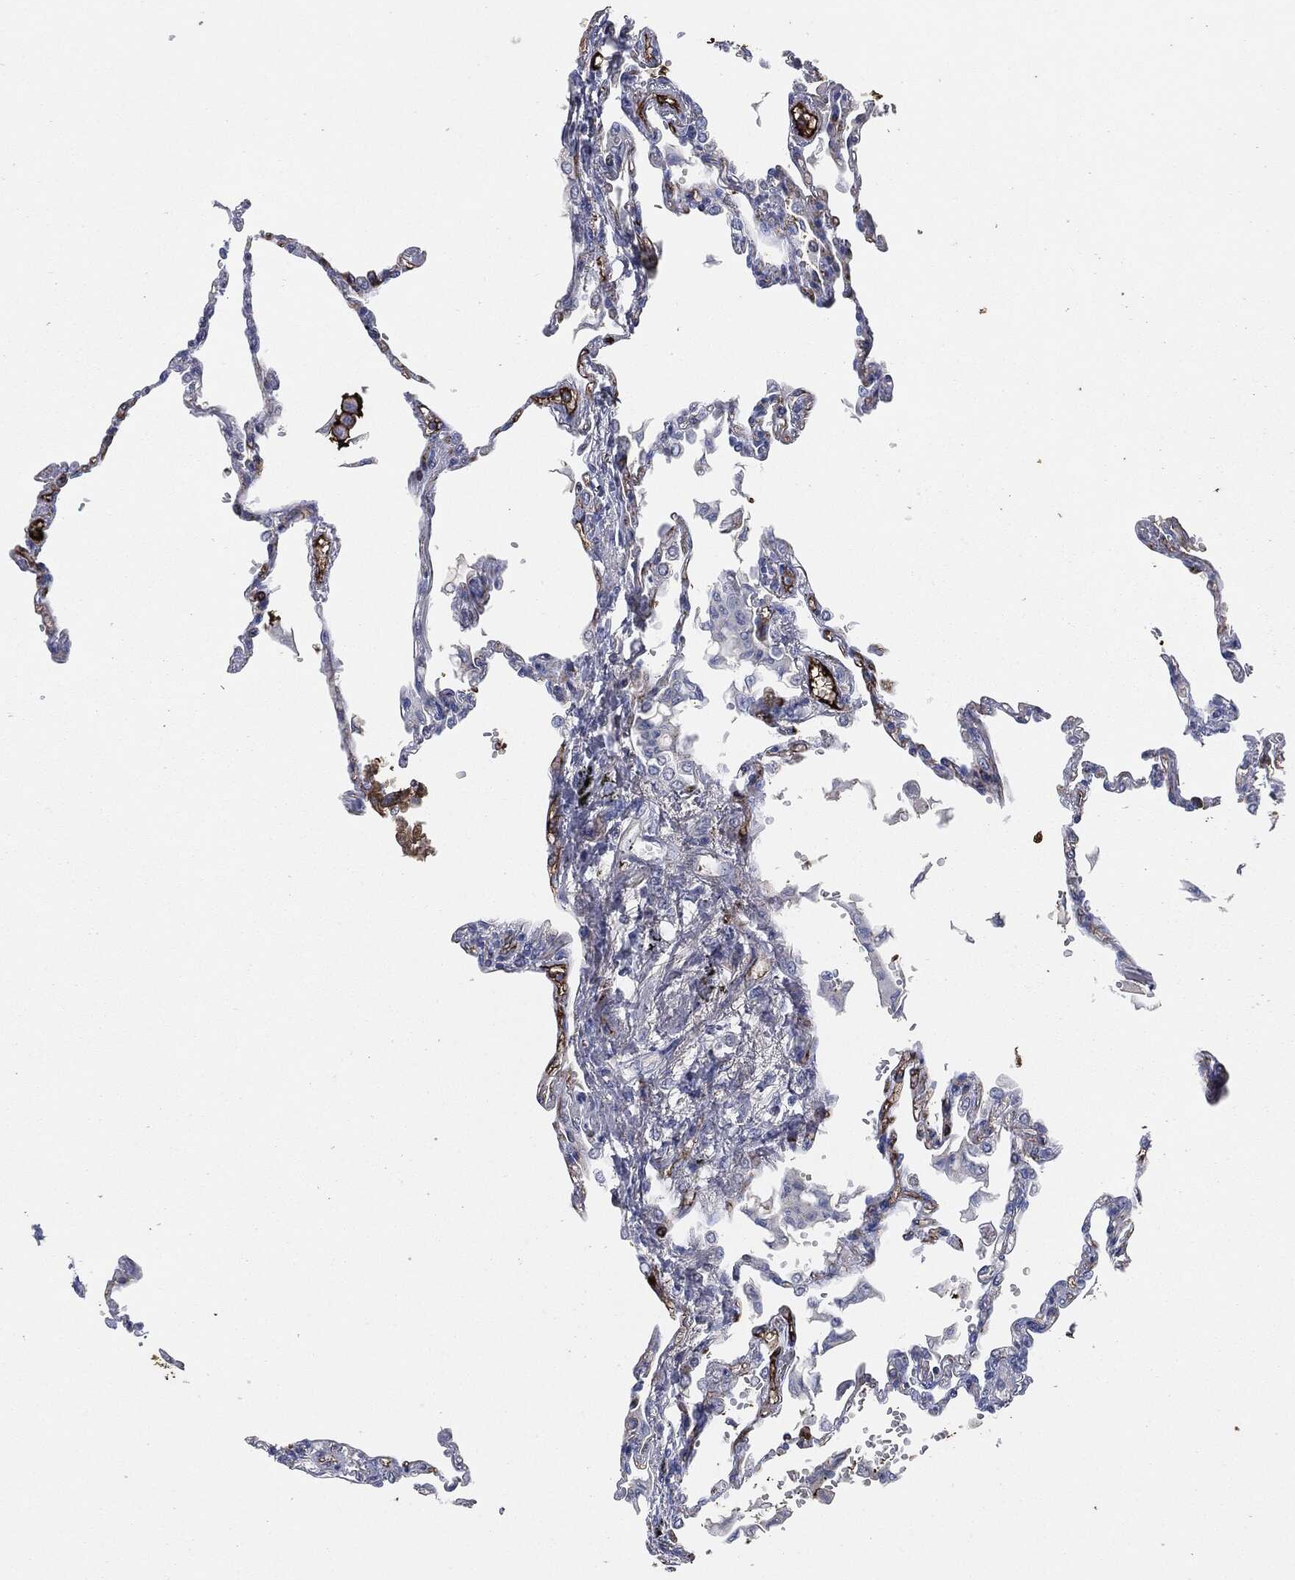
{"staining": {"intensity": "negative", "quantity": "none", "location": "none"}, "tissue": "lung", "cell_type": "Alveolar cells", "image_type": "normal", "snomed": [{"axis": "morphology", "description": "Normal tissue, NOS"}, {"axis": "topography", "description": "Lung"}], "caption": "Immunohistochemical staining of benign lung exhibits no significant staining in alveolar cells.", "gene": "APOB", "patient": {"sex": "male", "age": 78}}